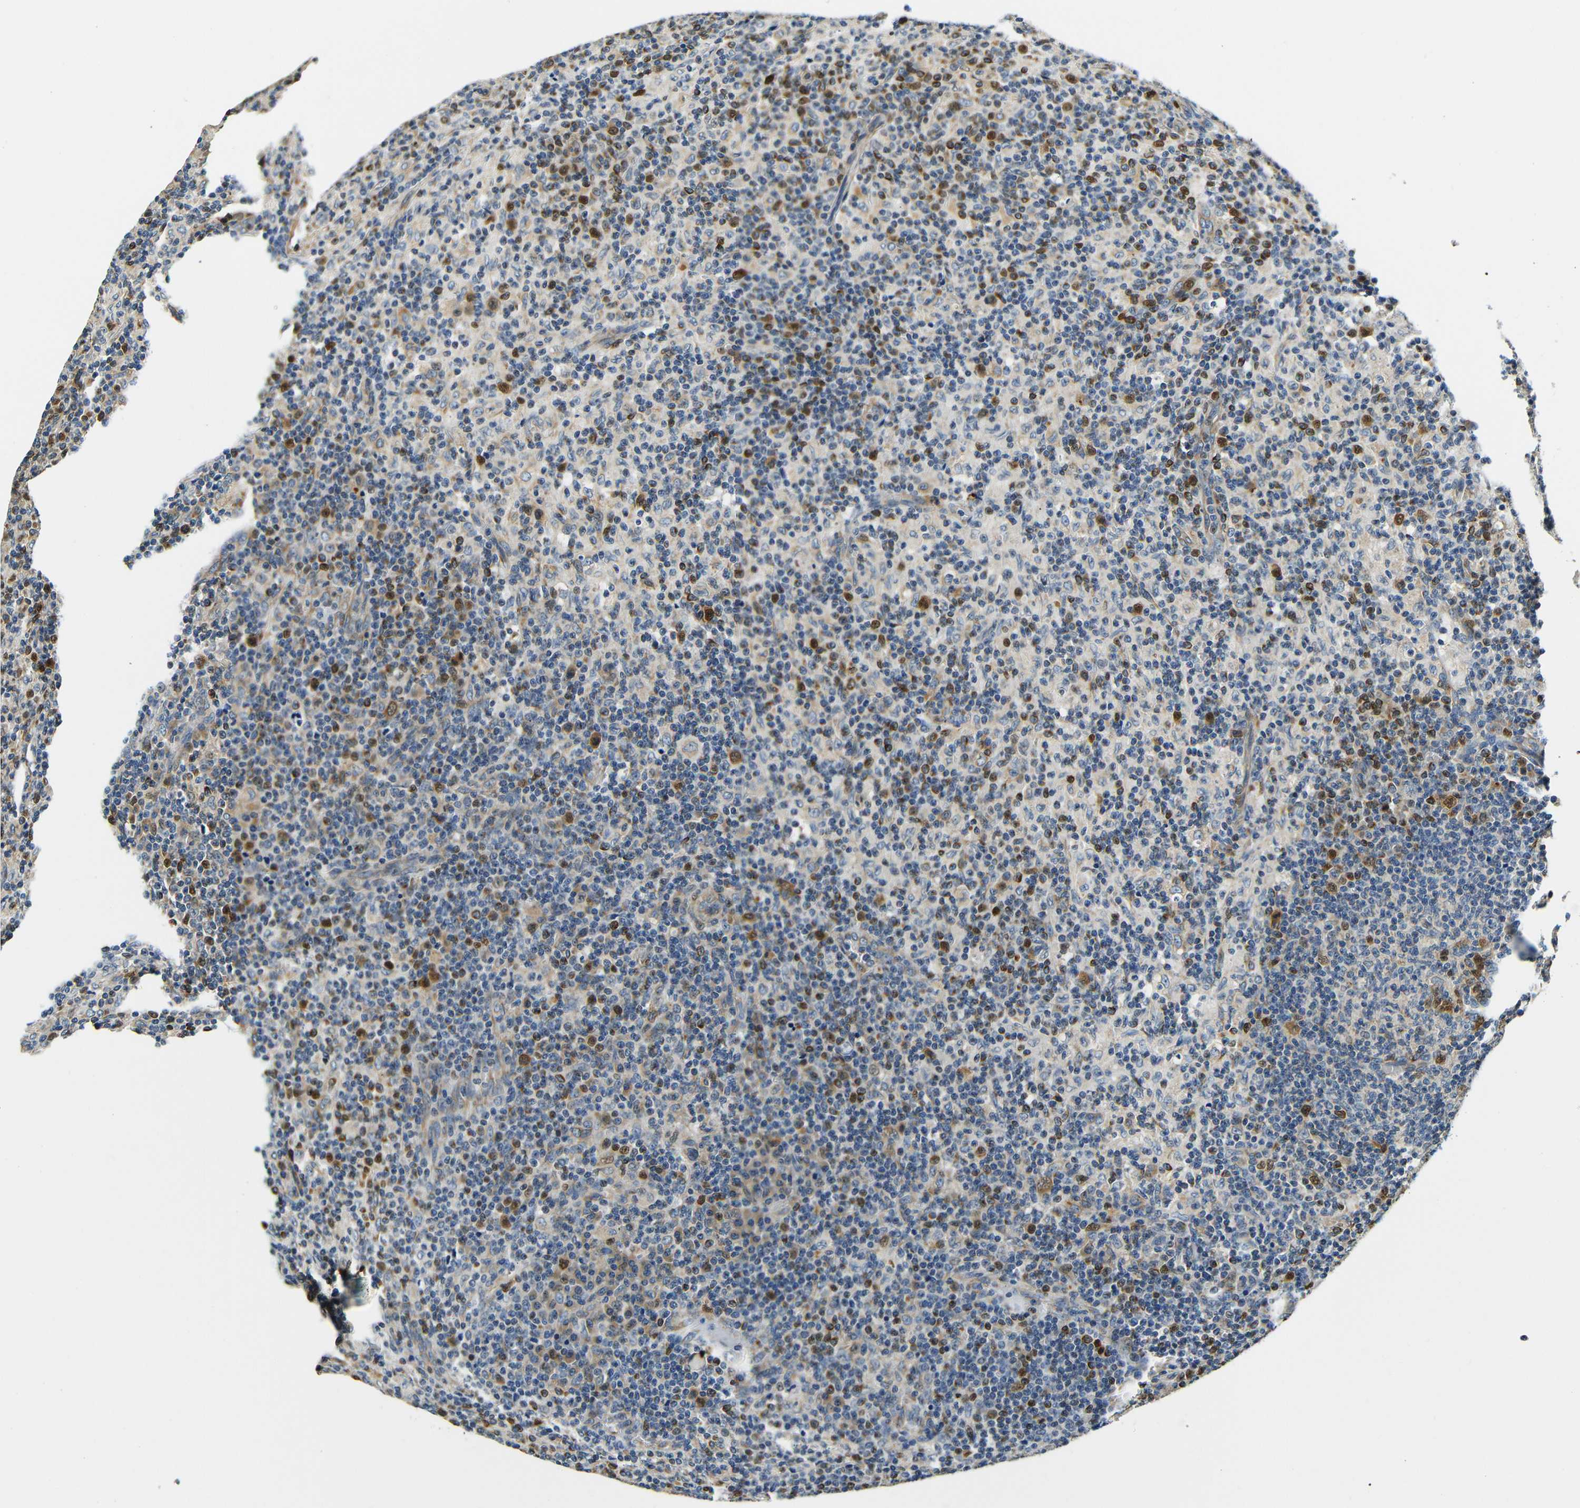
{"staining": {"intensity": "moderate", "quantity": ">75%", "location": "cytoplasmic/membranous,nuclear"}, "tissue": "lymph node", "cell_type": "Germinal center cells", "image_type": "normal", "snomed": [{"axis": "morphology", "description": "Normal tissue, NOS"}, {"axis": "morphology", "description": "Inflammation, NOS"}, {"axis": "topography", "description": "Lymph node"}], "caption": "Moderate cytoplasmic/membranous,nuclear expression for a protein is present in about >75% of germinal center cells of benign lymph node using immunohistochemistry (IHC).", "gene": "VAPB", "patient": {"sex": "male", "age": 55}}